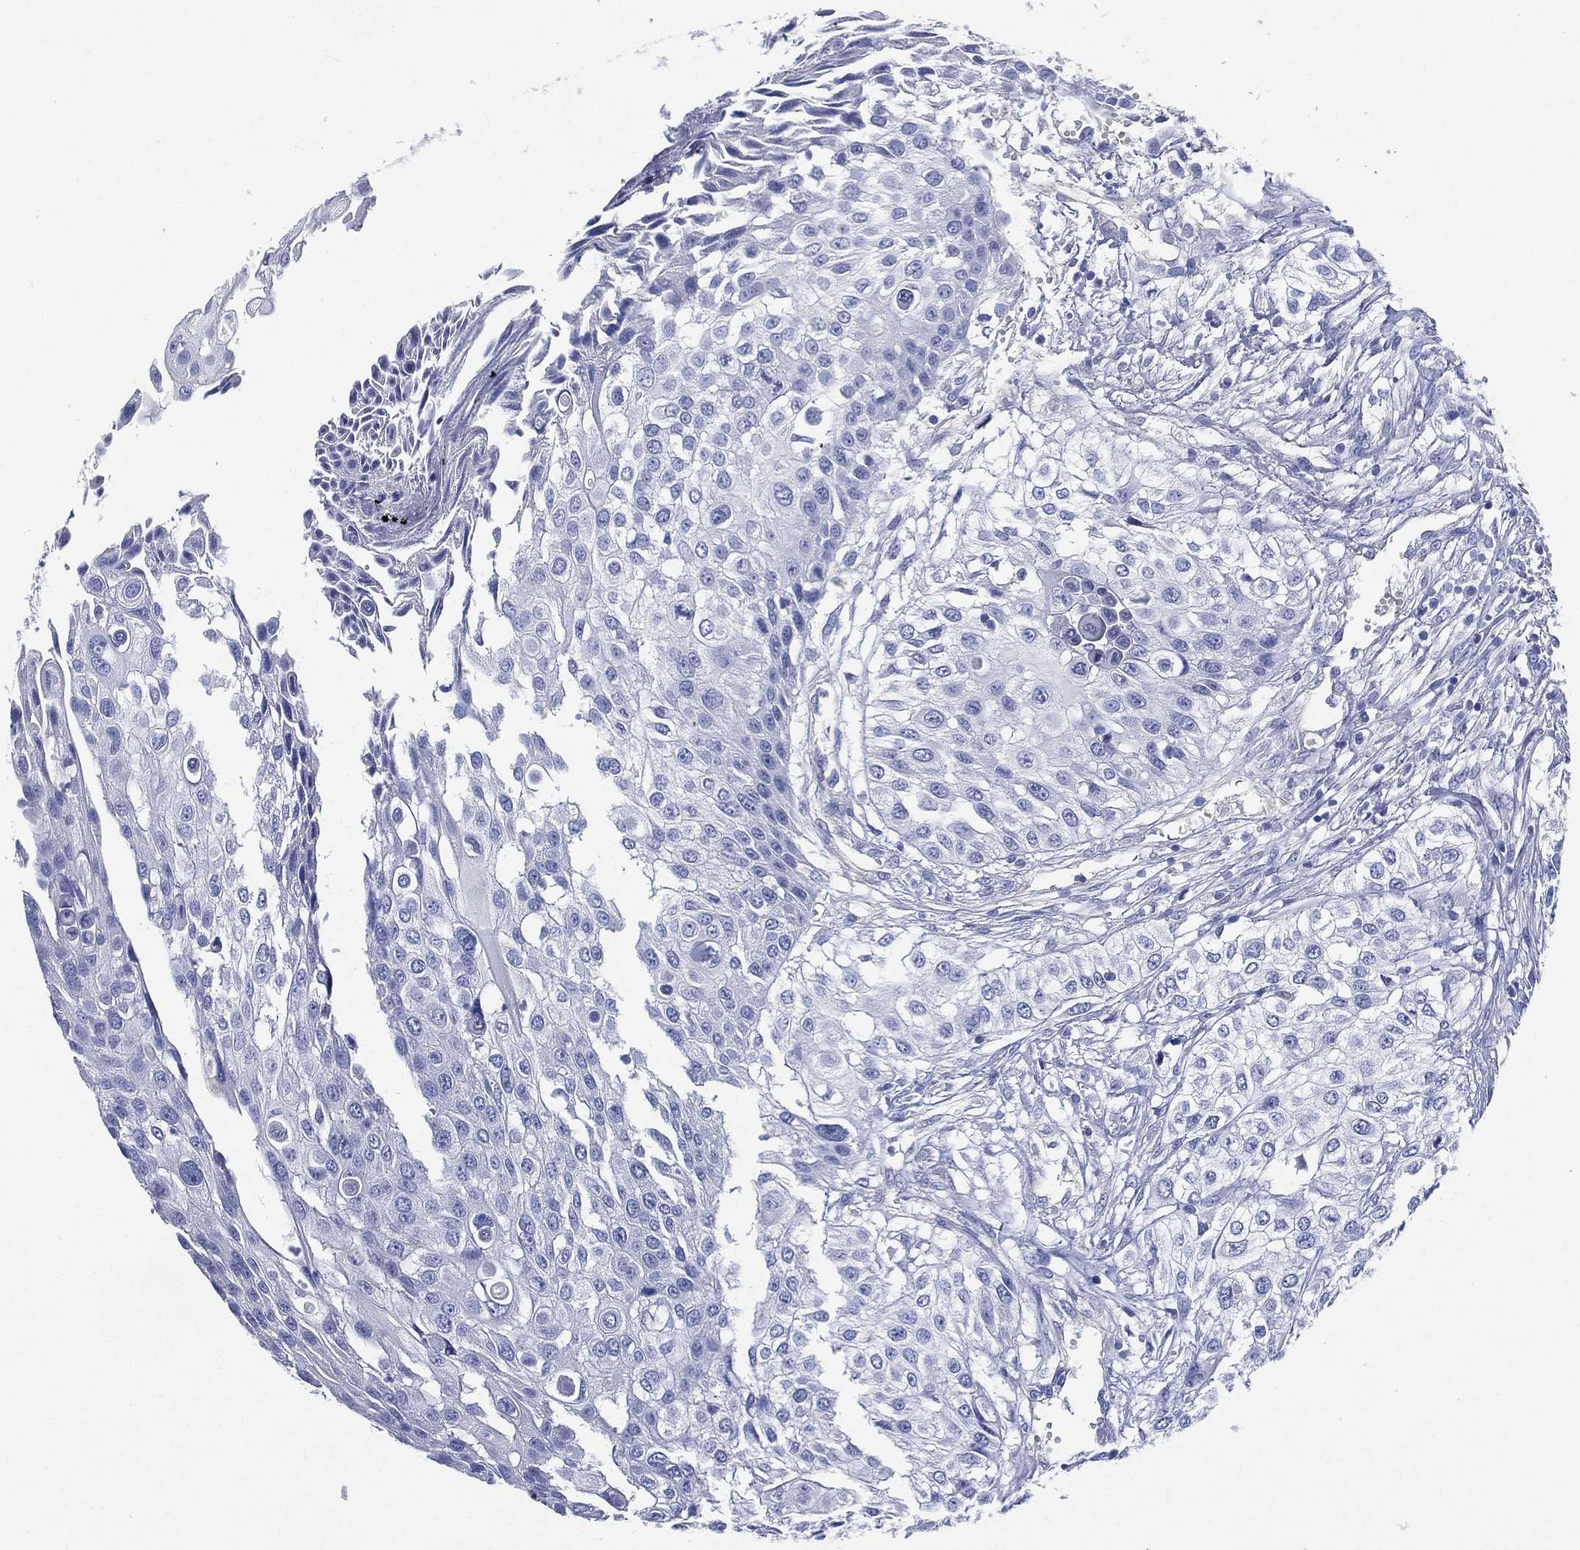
{"staining": {"intensity": "negative", "quantity": "none", "location": "none"}, "tissue": "urothelial cancer", "cell_type": "Tumor cells", "image_type": "cancer", "snomed": [{"axis": "morphology", "description": "Urothelial carcinoma, High grade"}, {"axis": "topography", "description": "Urinary bladder"}], "caption": "A histopathology image of human urothelial cancer is negative for staining in tumor cells.", "gene": "CCDC70", "patient": {"sex": "female", "age": 79}}